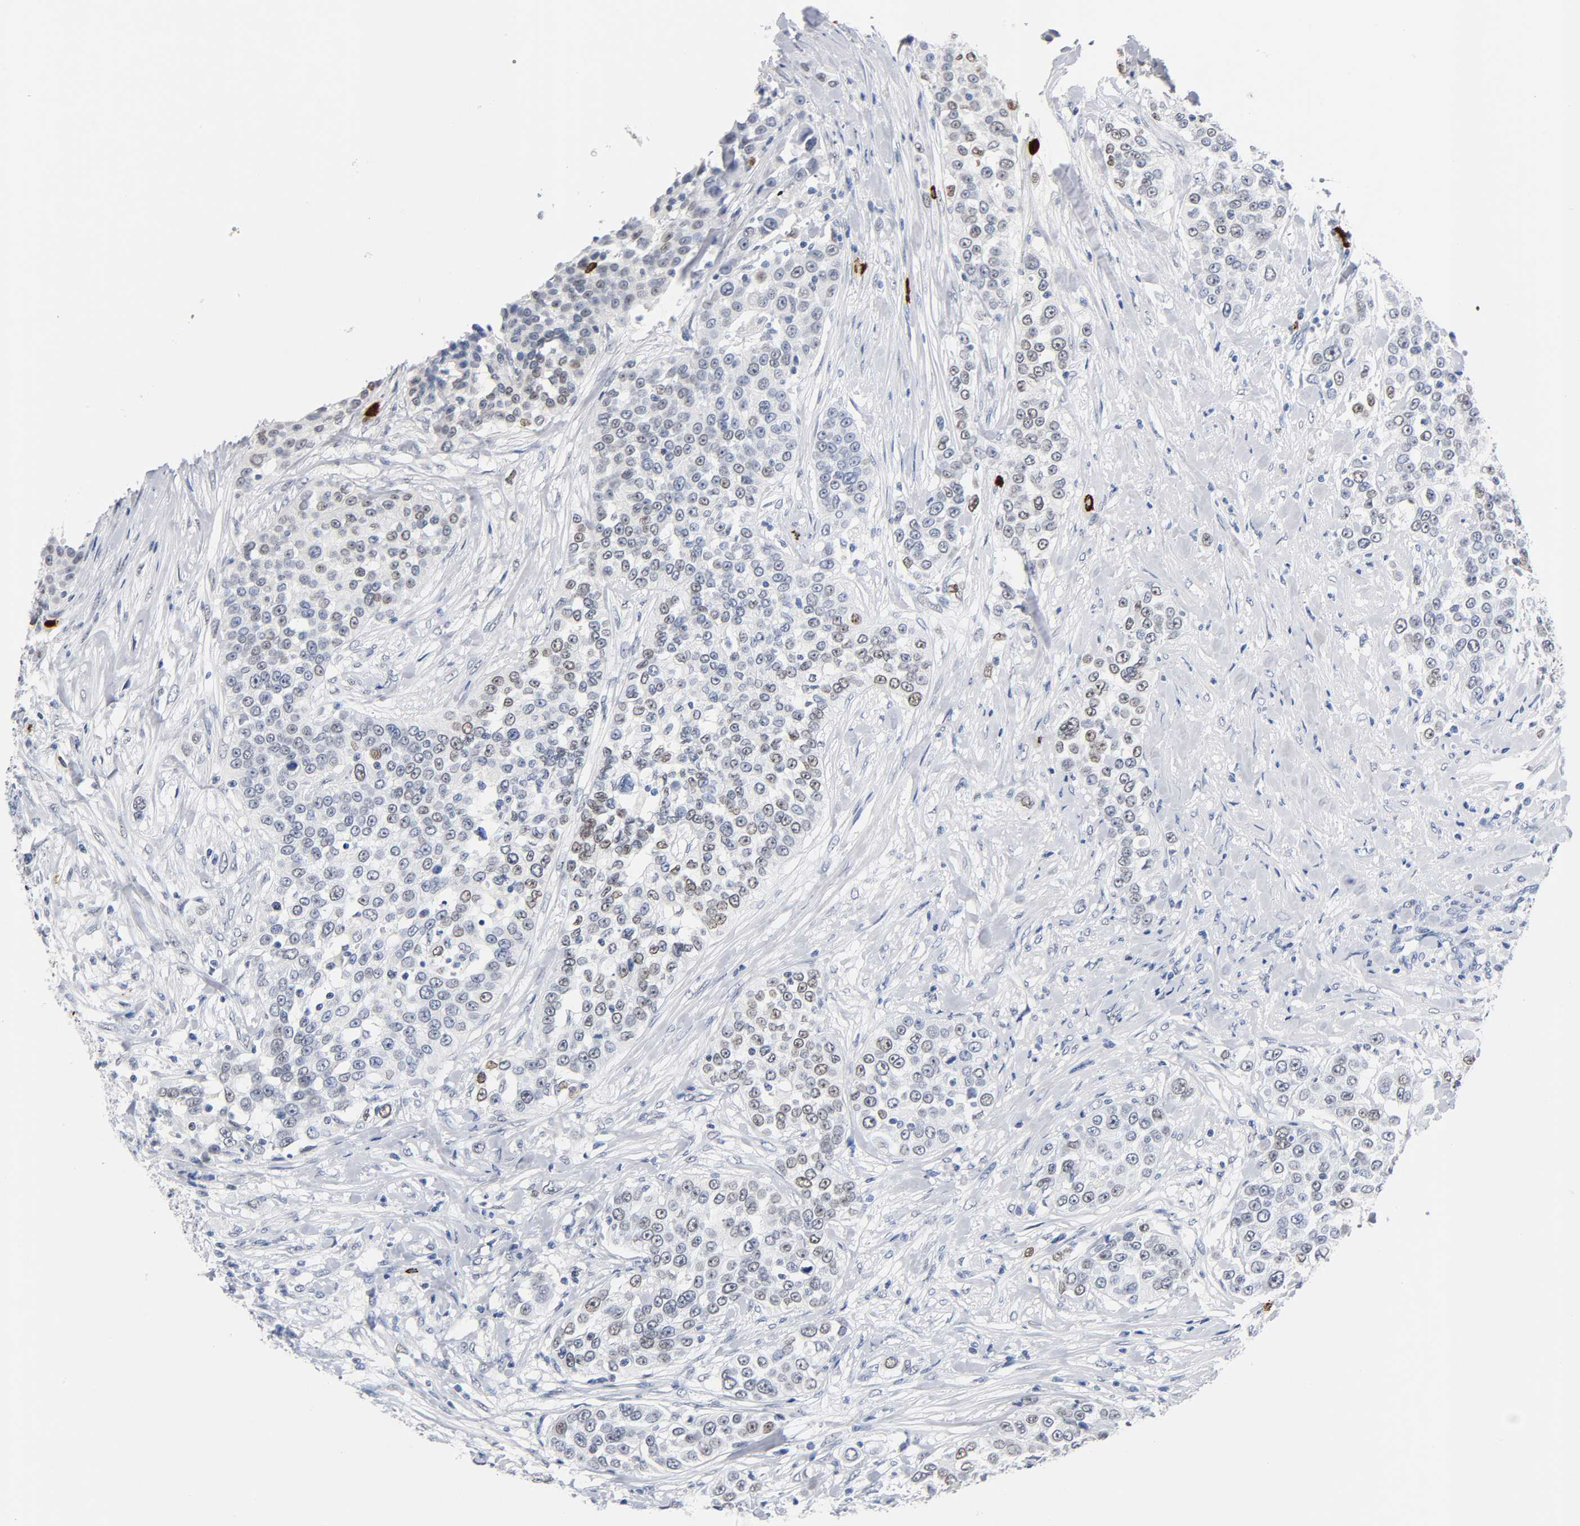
{"staining": {"intensity": "weak", "quantity": "25%-75%", "location": "nuclear"}, "tissue": "urothelial cancer", "cell_type": "Tumor cells", "image_type": "cancer", "snomed": [{"axis": "morphology", "description": "Urothelial carcinoma, High grade"}, {"axis": "topography", "description": "Urinary bladder"}], "caption": "Urothelial cancer stained with a protein marker exhibits weak staining in tumor cells.", "gene": "NAB2", "patient": {"sex": "female", "age": 80}}